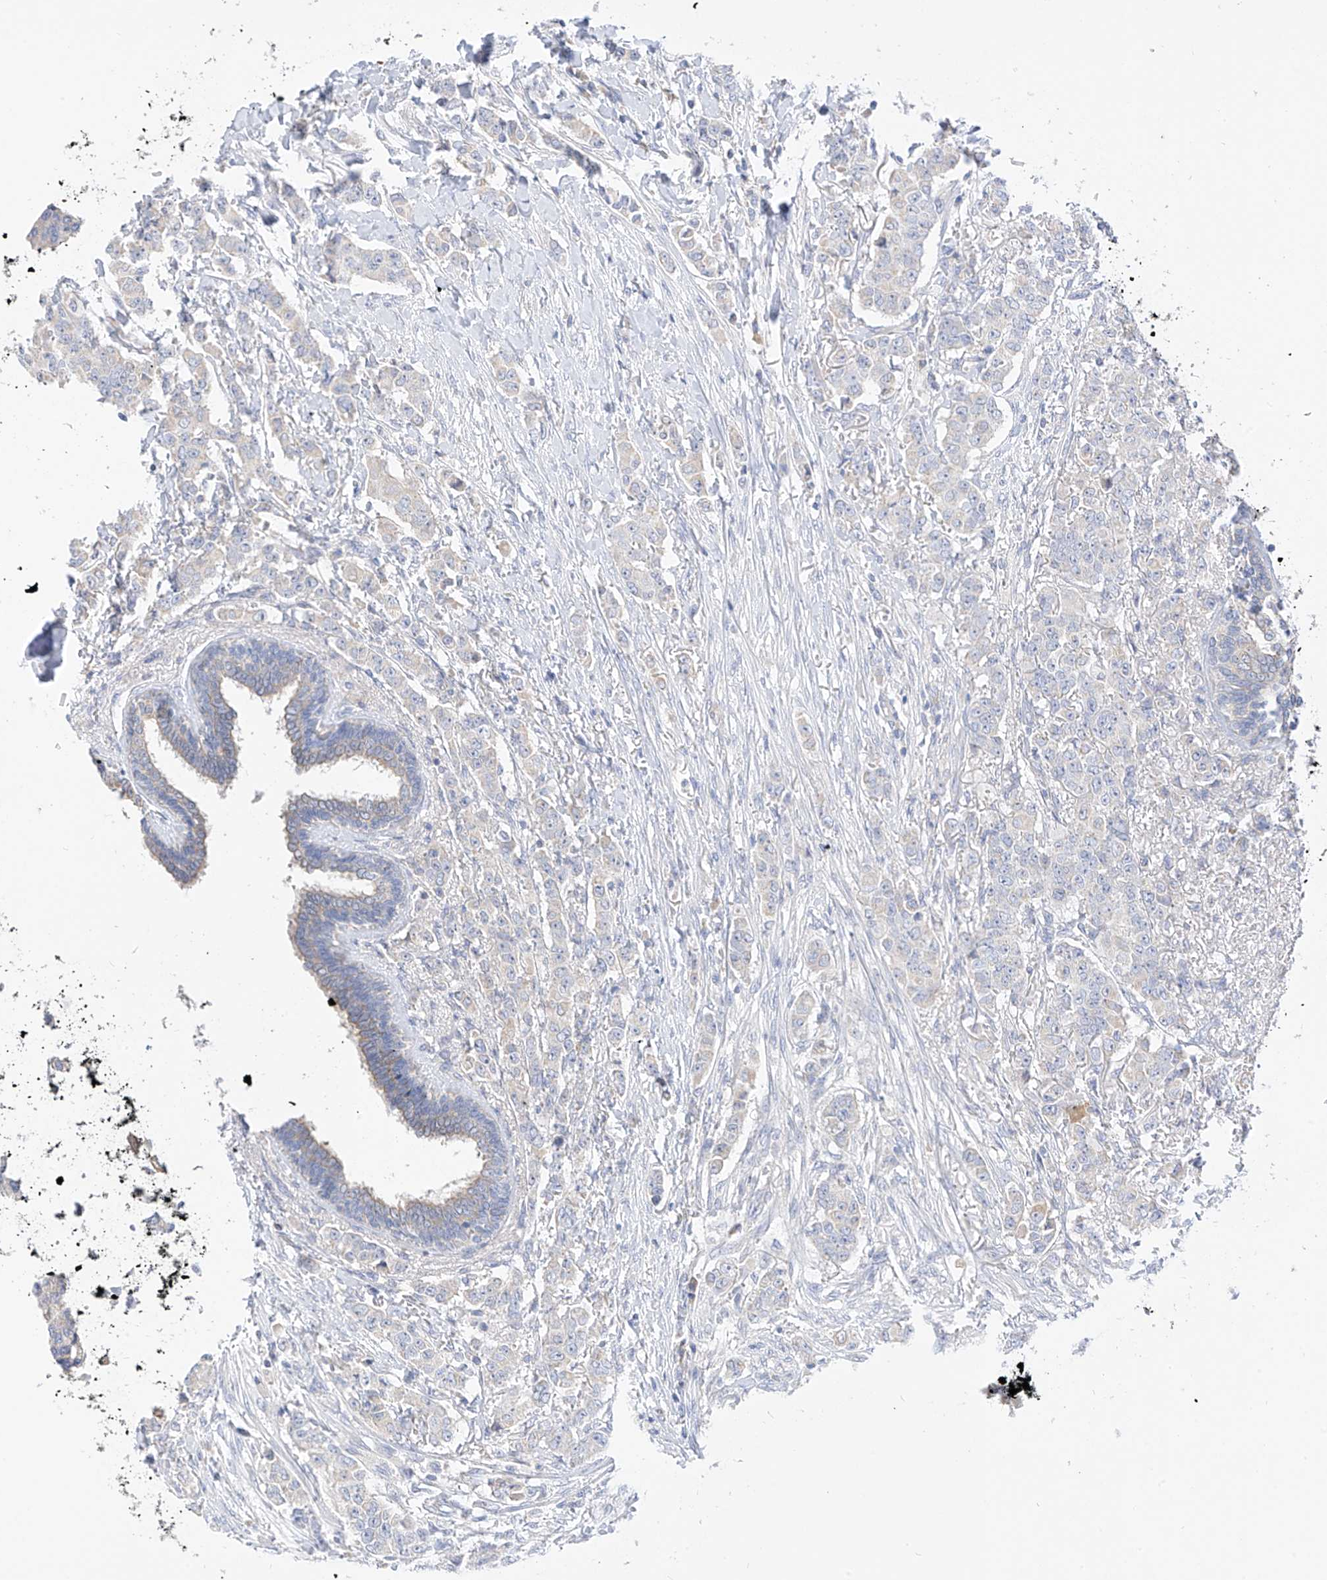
{"staining": {"intensity": "negative", "quantity": "none", "location": "none"}, "tissue": "breast cancer", "cell_type": "Tumor cells", "image_type": "cancer", "snomed": [{"axis": "morphology", "description": "Duct carcinoma"}, {"axis": "topography", "description": "Breast"}], "caption": "Invasive ductal carcinoma (breast) stained for a protein using IHC demonstrates no positivity tumor cells.", "gene": "RASA2", "patient": {"sex": "female", "age": 40}}